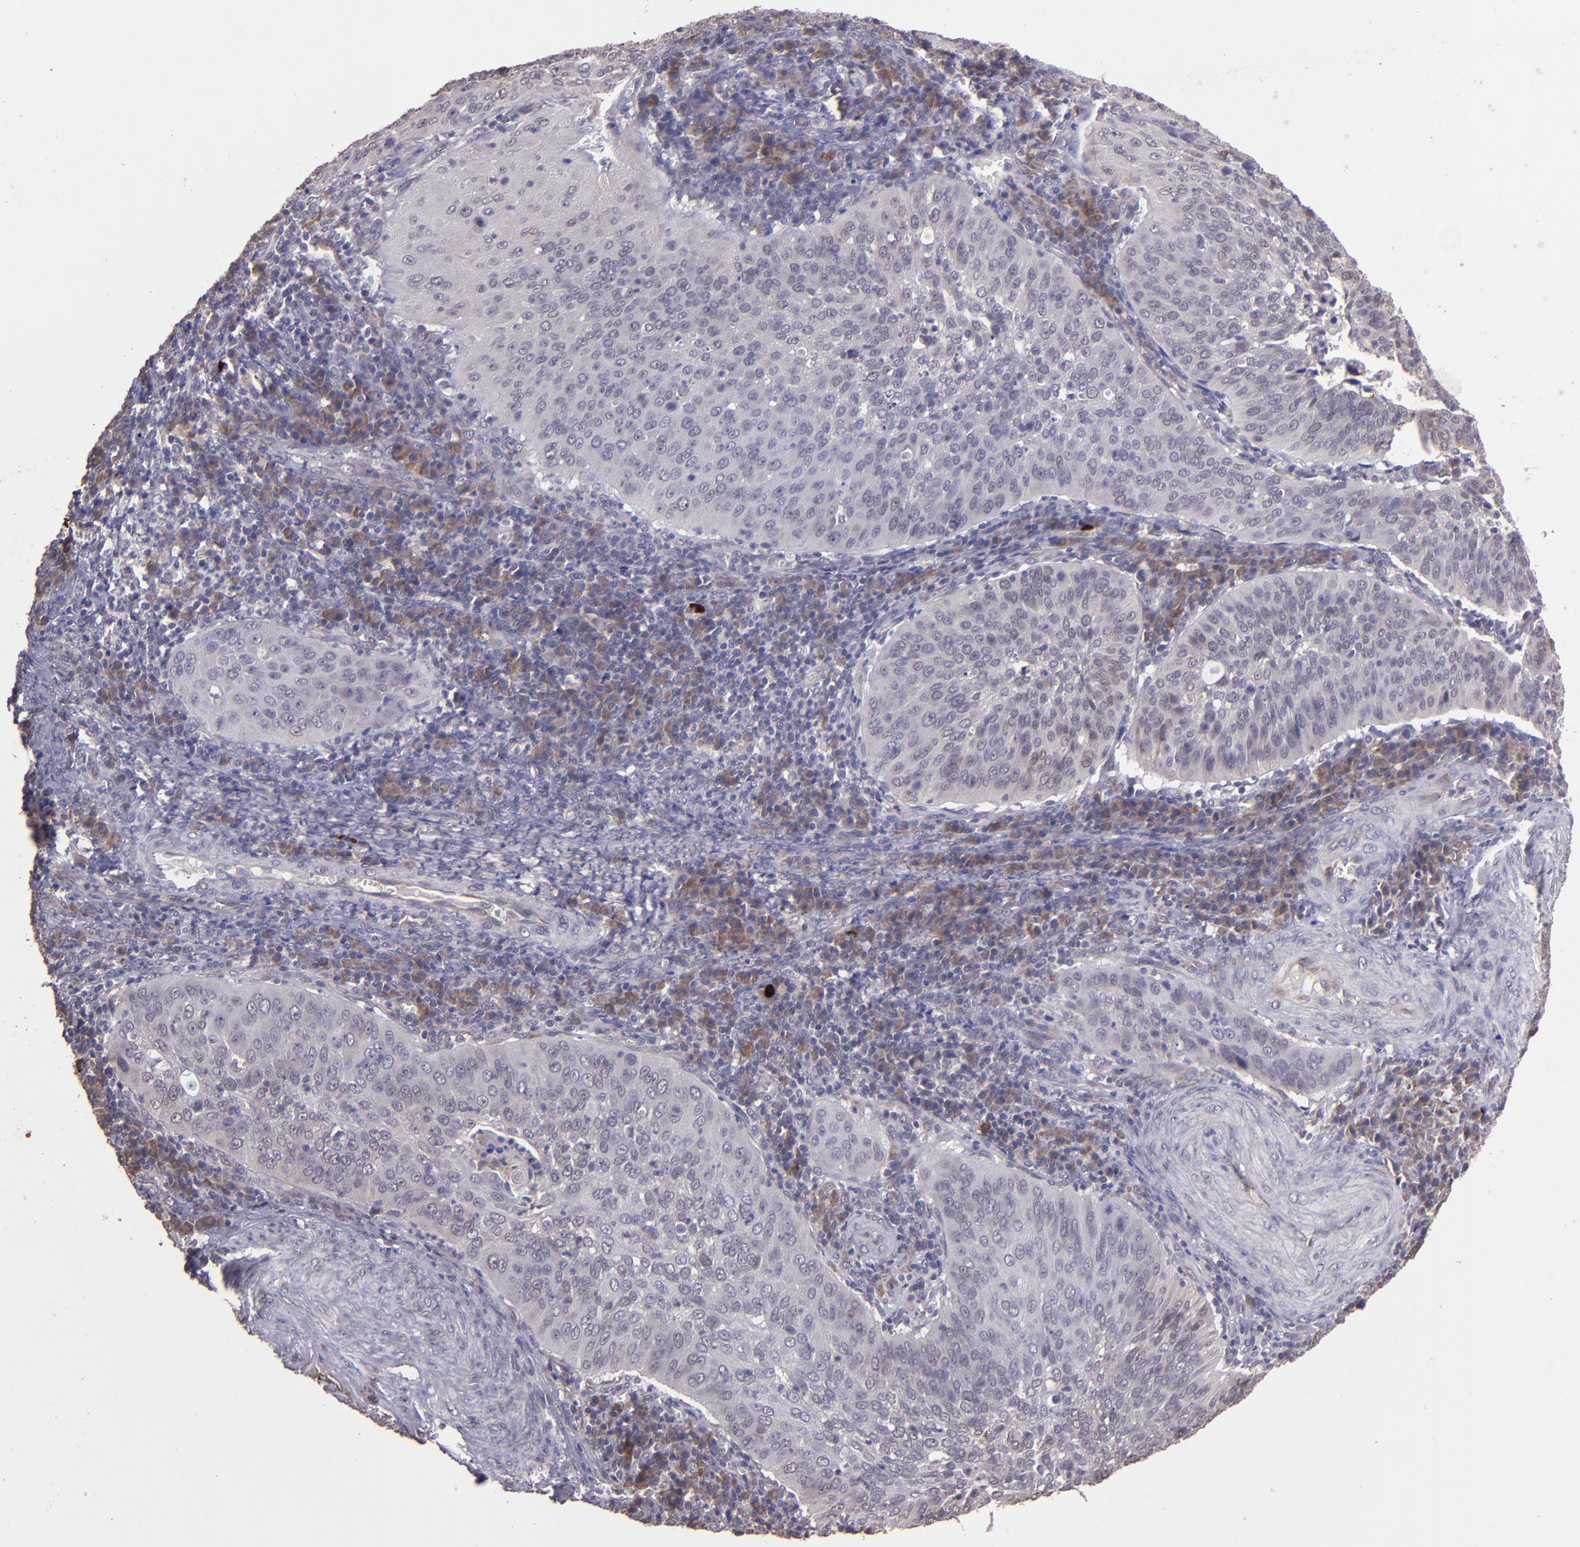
{"staining": {"intensity": "weak", "quantity": "25%-75%", "location": "cytoplasmic/membranous"}, "tissue": "cervical cancer", "cell_type": "Tumor cells", "image_type": "cancer", "snomed": [{"axis": "morphology", "description": "Squamous cell carcinoma, NOS"}, {"axis": "topography", "description": "Cervix"}], "caption": "Immunohistochemistry micrograph of neoplastic tissue: human cervical cancer stained using IHC exhibits low levels of weak protein expression localized specifically in the cytoplasmic/membranous of tumor cells, appearing as a cytoplasmic/membranous brown color.", "gene": "TAF7L", "patient": {"sex": "female", "age": 39}}